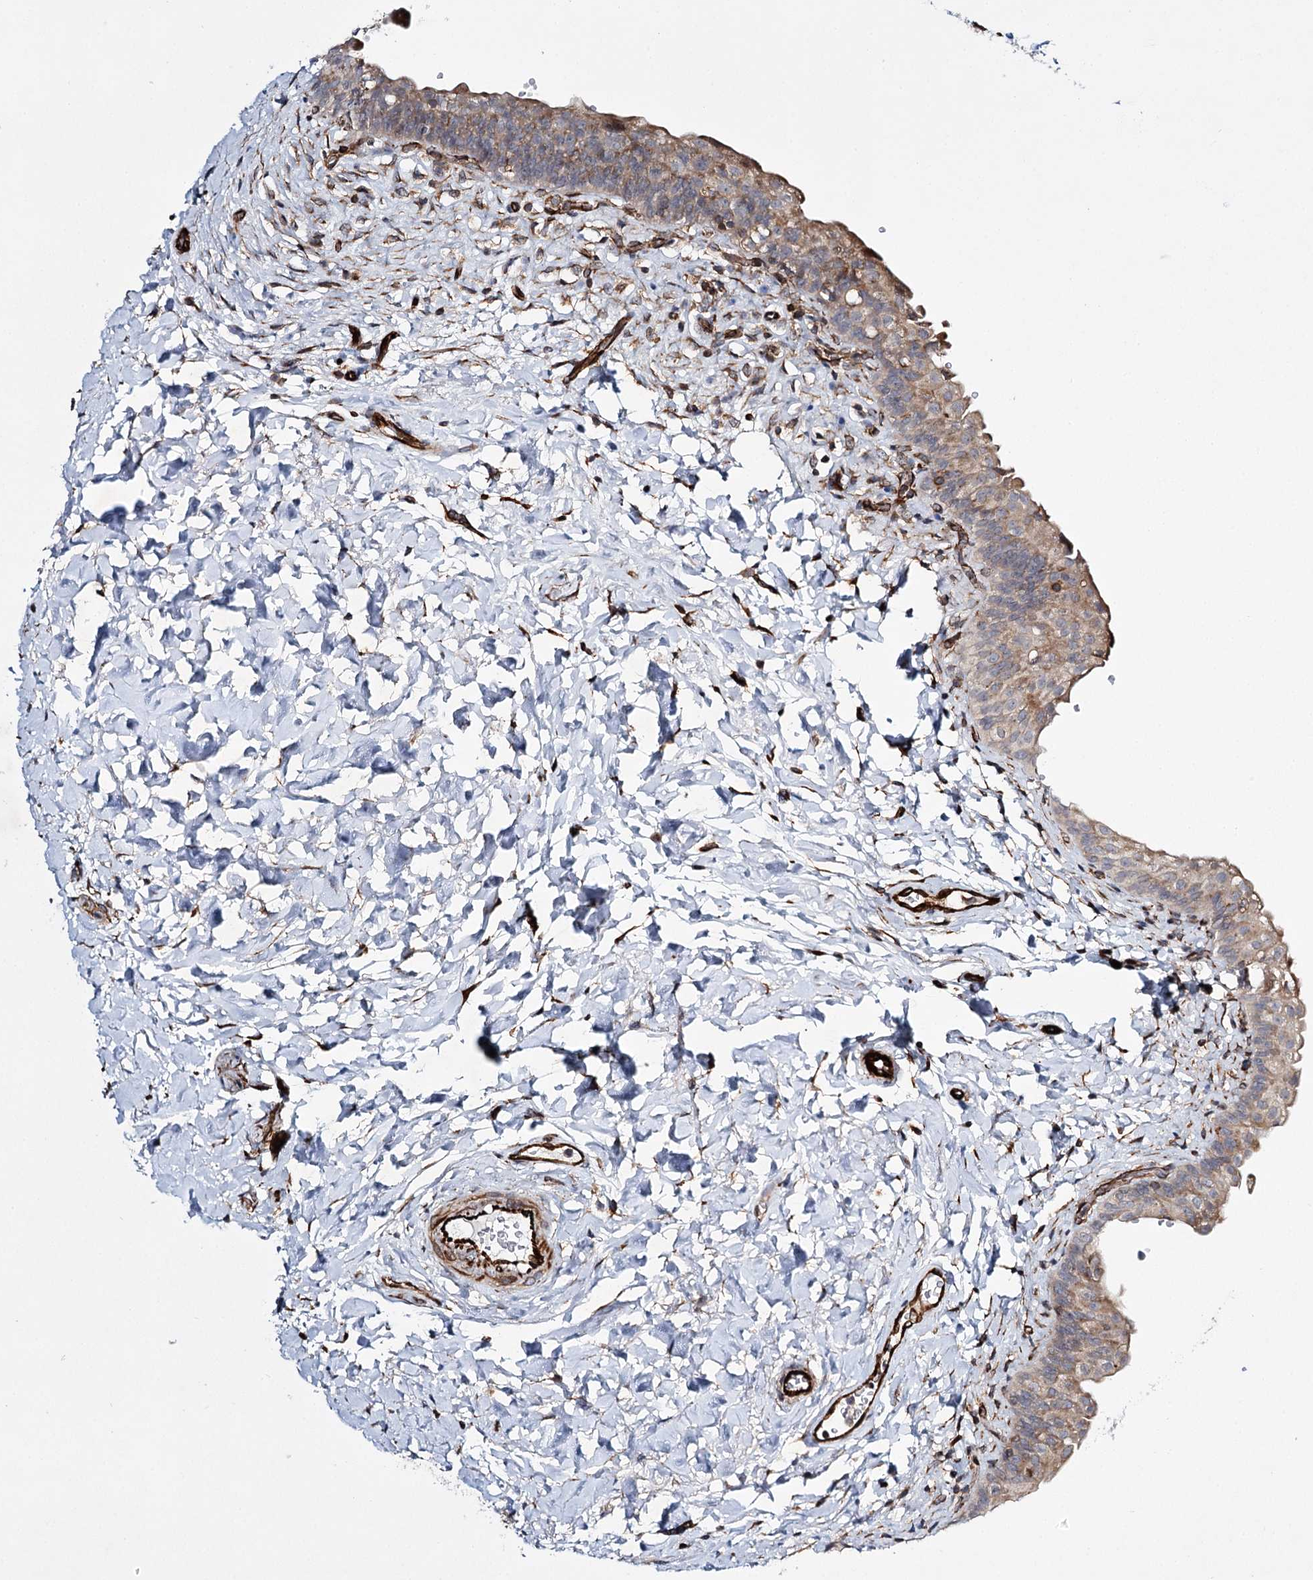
{"staining": {"intensity": "moderate", "quantity": "25%-75%", "location": "cytoplasmic/membranous"}, "tissue": "urinary bladder", "cell_type": "Urothelial cells", "image_type": "normal", "snomed": [{"axis": "morphology", "description": "Normal tissue, NOS"}, {"axis": "topography", "description": "Urinary bladder"}], "caption": "Moderate cytoplasmic/membranous staining is appreciated in approximately 25%-75% of urothelial cells in benign urinary bladder.", "gene": "DPEP2", "patient": {"sex": "male", "age": 83}}